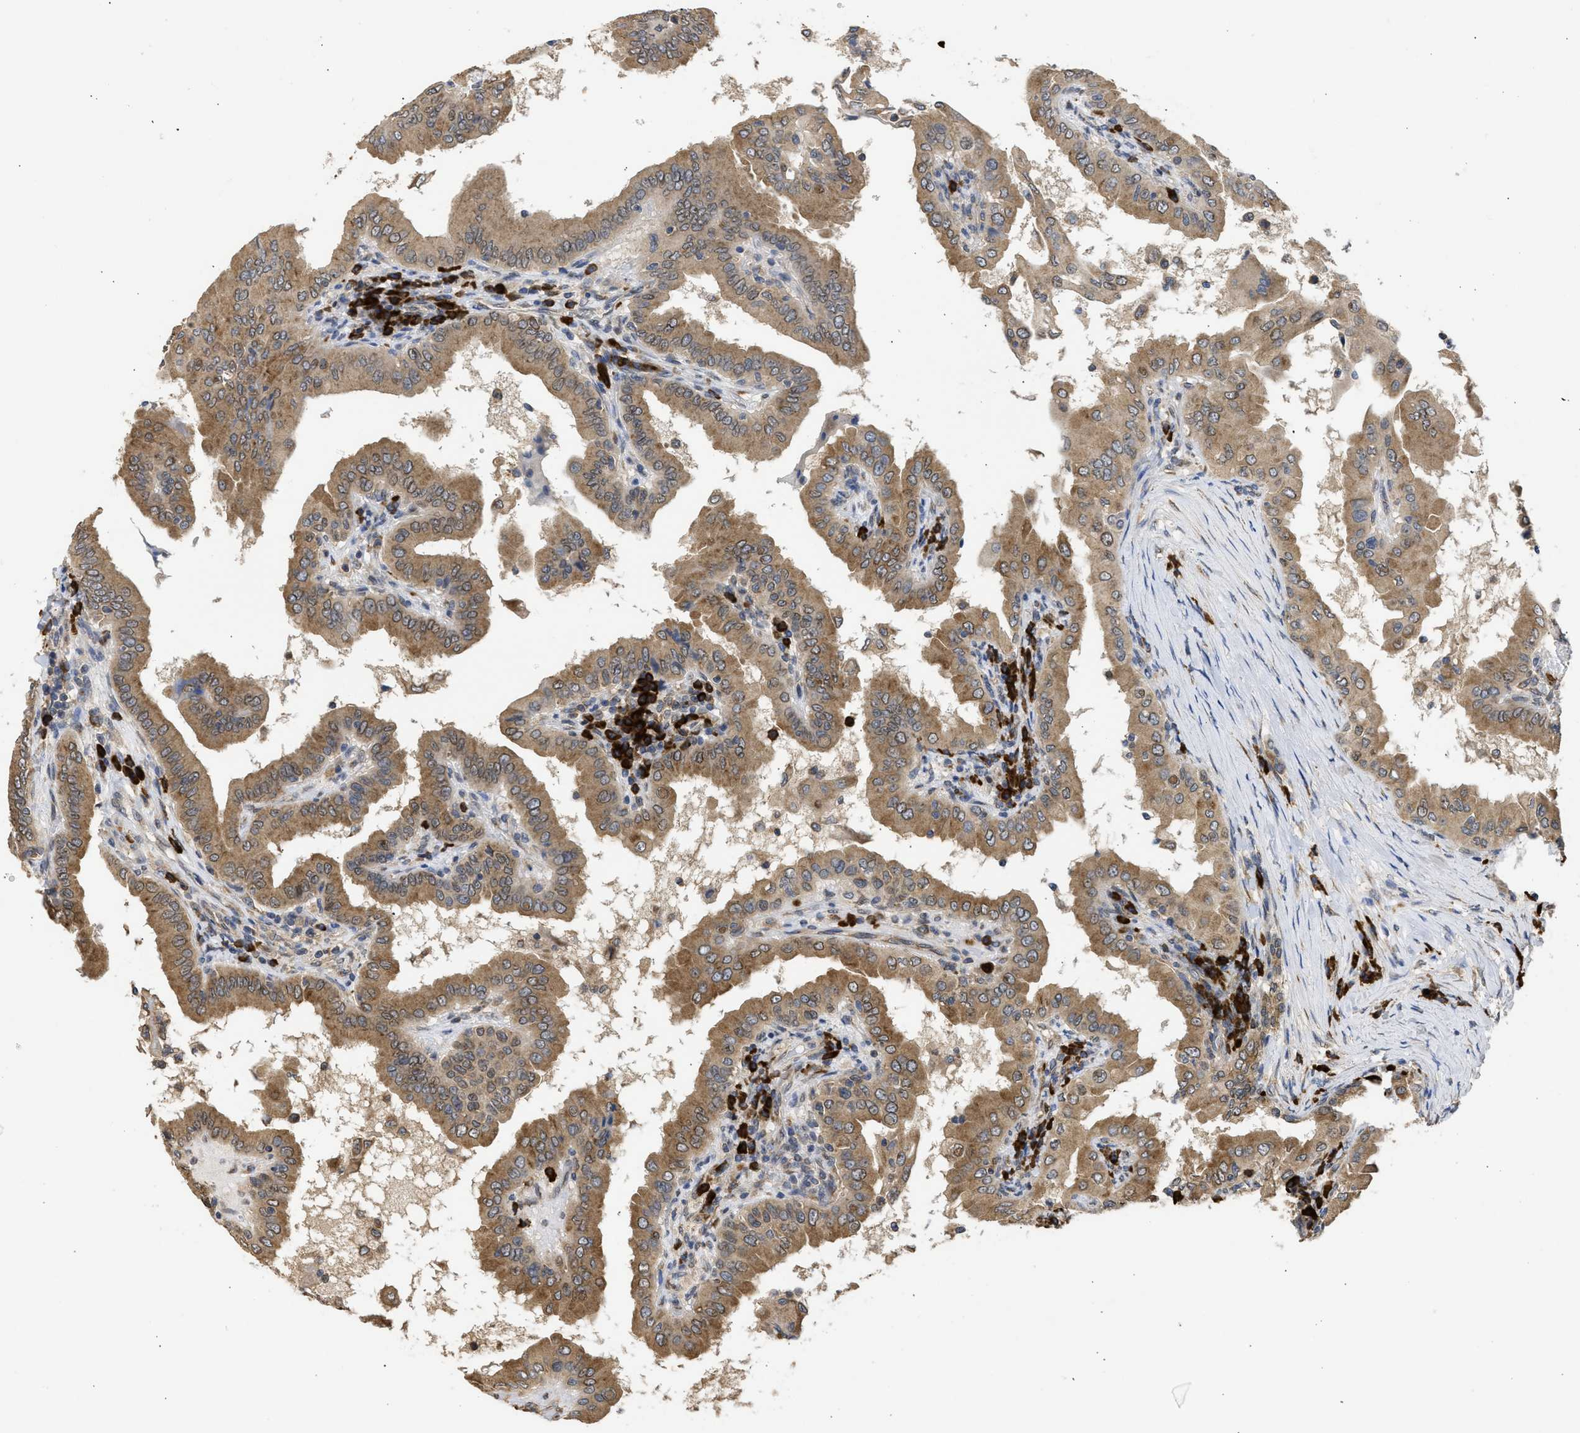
{"staining": {"intensity": "moderate", "quantity": ">75%", "location": "cytoplasmic/membranous"}, "tissue": "thyroid cancer", "cell_type": "Tumor cells", "image_type": "cancer", "snomed": [{"axis": "morphology", "description": "Papillary adenocarcinoma, NOS"}, {"axis": "topography", "description": "Thyroid gland"}], "caption": "Tumor cells reveal medium levels of moderate cytoplasmic/membranous expression in approximately >75% of cells in human thyroid cancer. (DAB IHC, brown staining for protein, blue staining for nuclei).", "gene": "DNAJC1", "patient": {"sex": "male", "age": 33}}